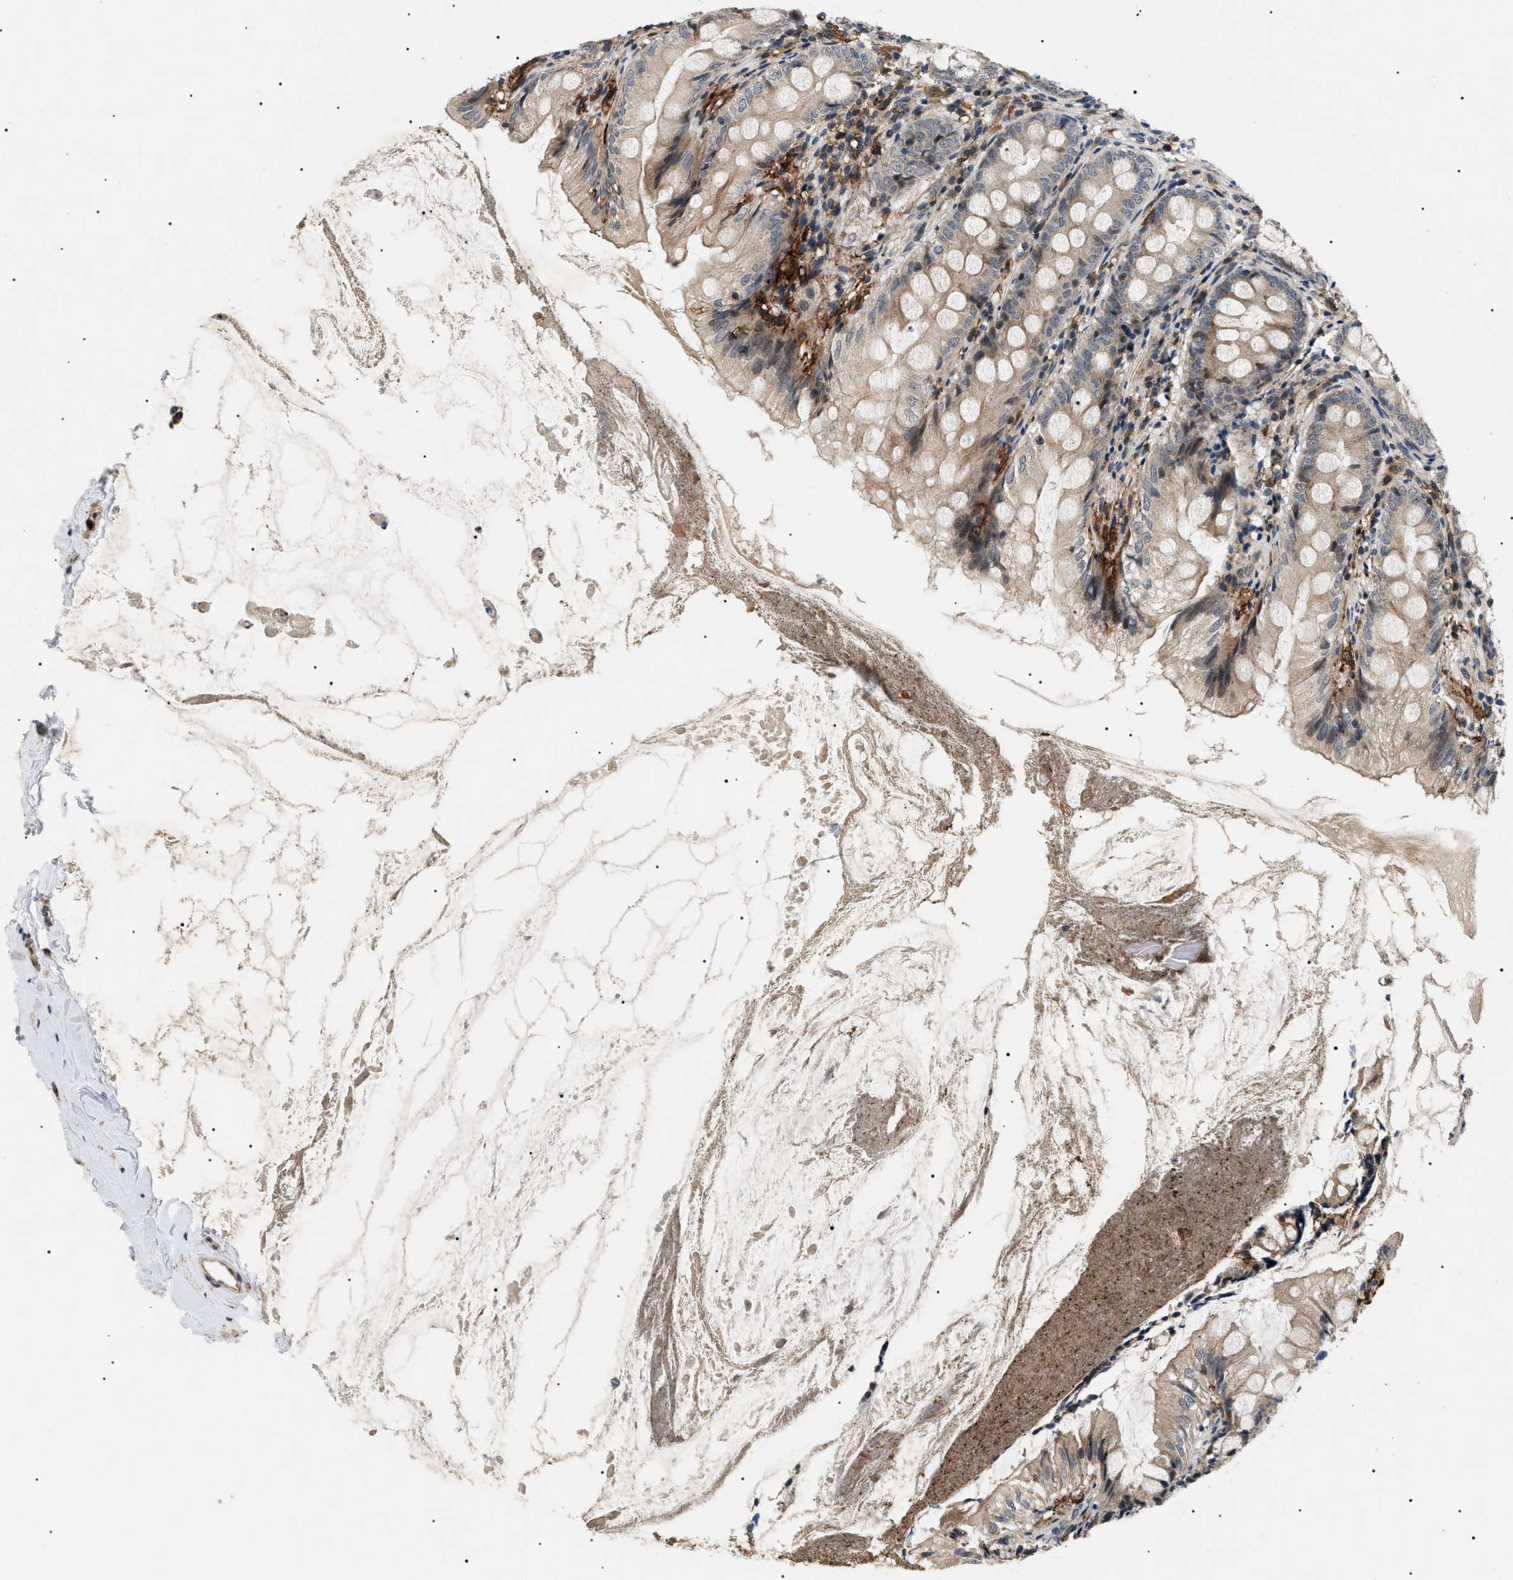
{"staining": {"intensity": "moderate", "quantity": ">75%", "location": "cytoplasmic/membranous"}, "tissue": "appendix", "cell_type": "Glandular cells", "image_type": "normal", "snomed": [{"axis": "morphology", "description": "Normal tissue, NOS"}, {"axis": "topography", "description": "Appendix"}], "caption": "IHC staining of unremarkable appendix, which shows medium levels of moderate cytoplasmic/membranous expression in about >75% of glandular cells indicating moderate cytoplasmic/membranous protein expression. The staining was performed using DAB (brown) for protein detection and nuclei were counterstained in hematoxylin (blue).", "gene": "CD300A", "patient": {"sex": "female", "age": 77}}